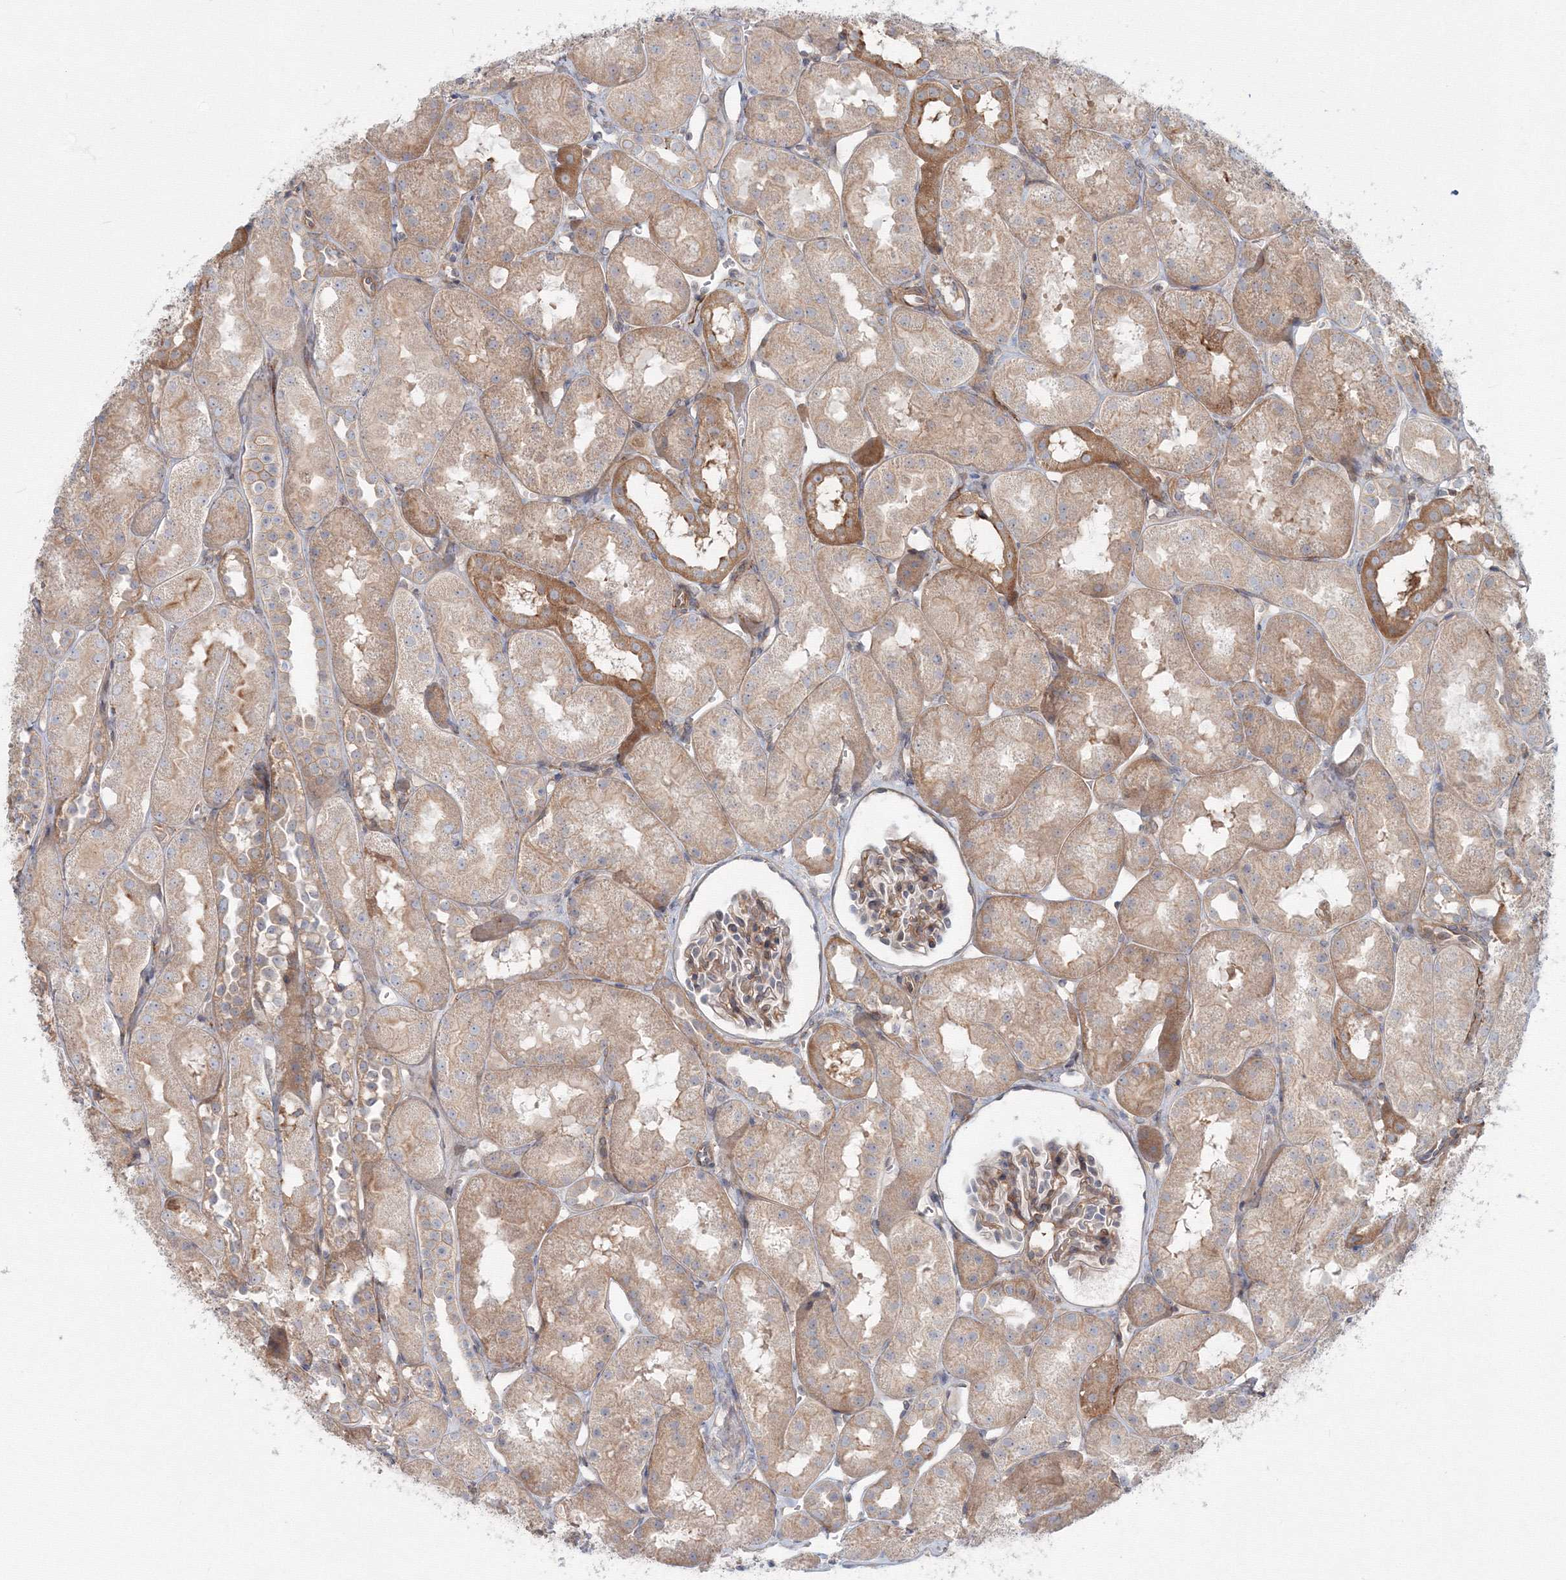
{"staining": {"intensity": "moderate", "quantity": "25%-75%", "location": "cytoplasmic/membranous"}, "tissue": "kidney", "cell_type": "Cells in glomeruli", "image_type": "normal", "snomed": [{"axis": "morphology", "description": "Normal tissue, NOS"}, {"axis": "topography", "description": "Kidney"}, {"axis": "topography", "description": "Urinary bladder"}], "caption": "Normal kidney reveals moderate cytoplasmic/membranous staining in approximately 25%-75% of cells in glomeruli, visualized by immunohistochemistry.", "gene": "SH3PXD2A", "patient": {"sex": "male", "age": 16}}